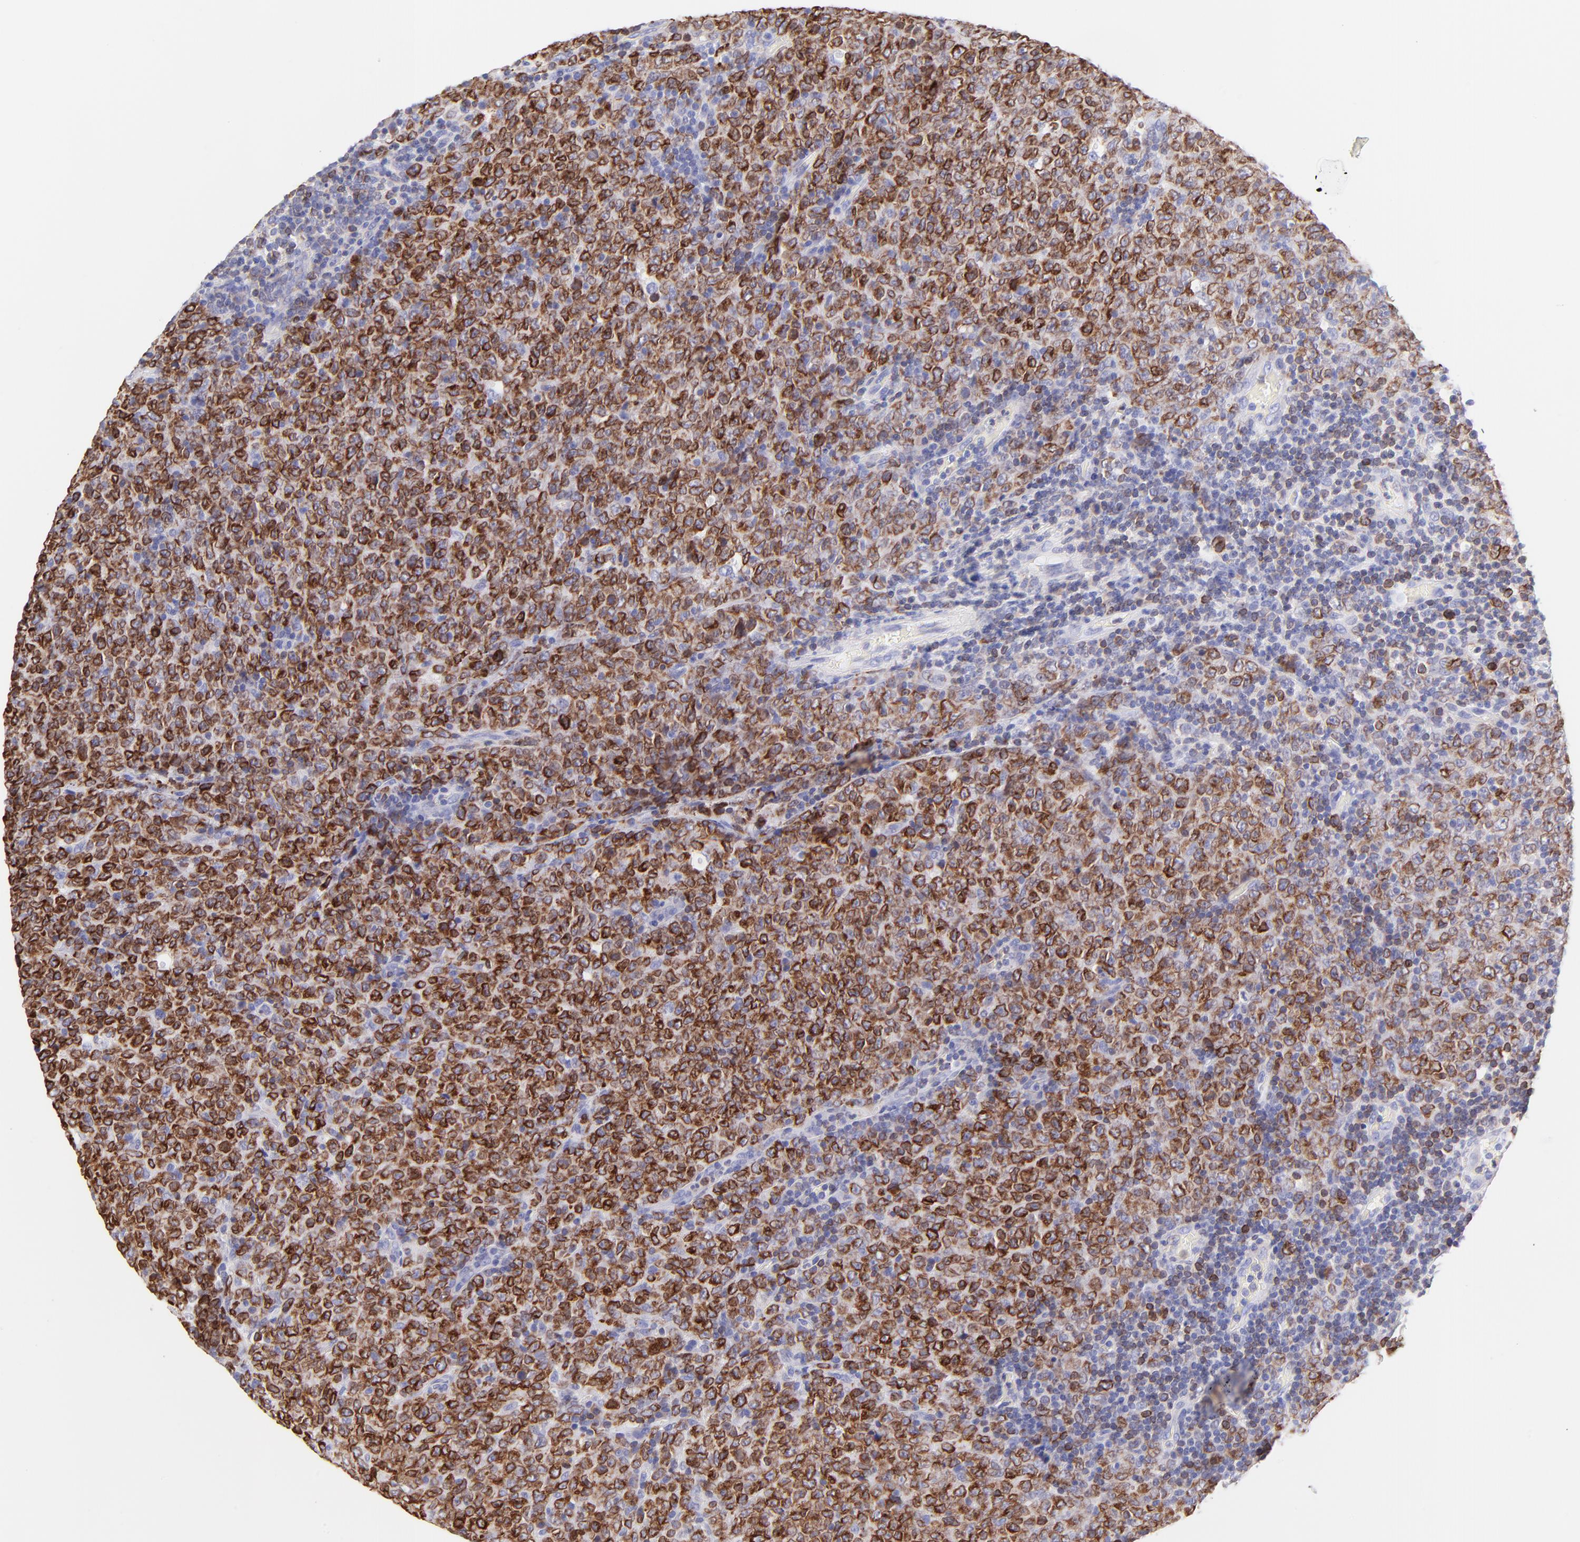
{"staining": {"intensity": "strong", "quantity": "25%-75%", "location": "cytoplasmic/membranous"}, "tissue": "lymphoma", "cell_type": "Tumor cells", "image_type": "cancer", "snomed": [{"axis": "morphology", "description": "Malignant lymphoma, non-Hodgkin's type, High grade"}, {"axis": "topography", "description": "Tonsil"}], "caption": "The micrograph reveals immunohistochemical staining of lymphoma. There is strong cytoplasmic/membranous positivity is identified in about 25%-75% of tumor cells.", "gene": "IRAG2", "patient": {"sex": "female", "age": 36}}